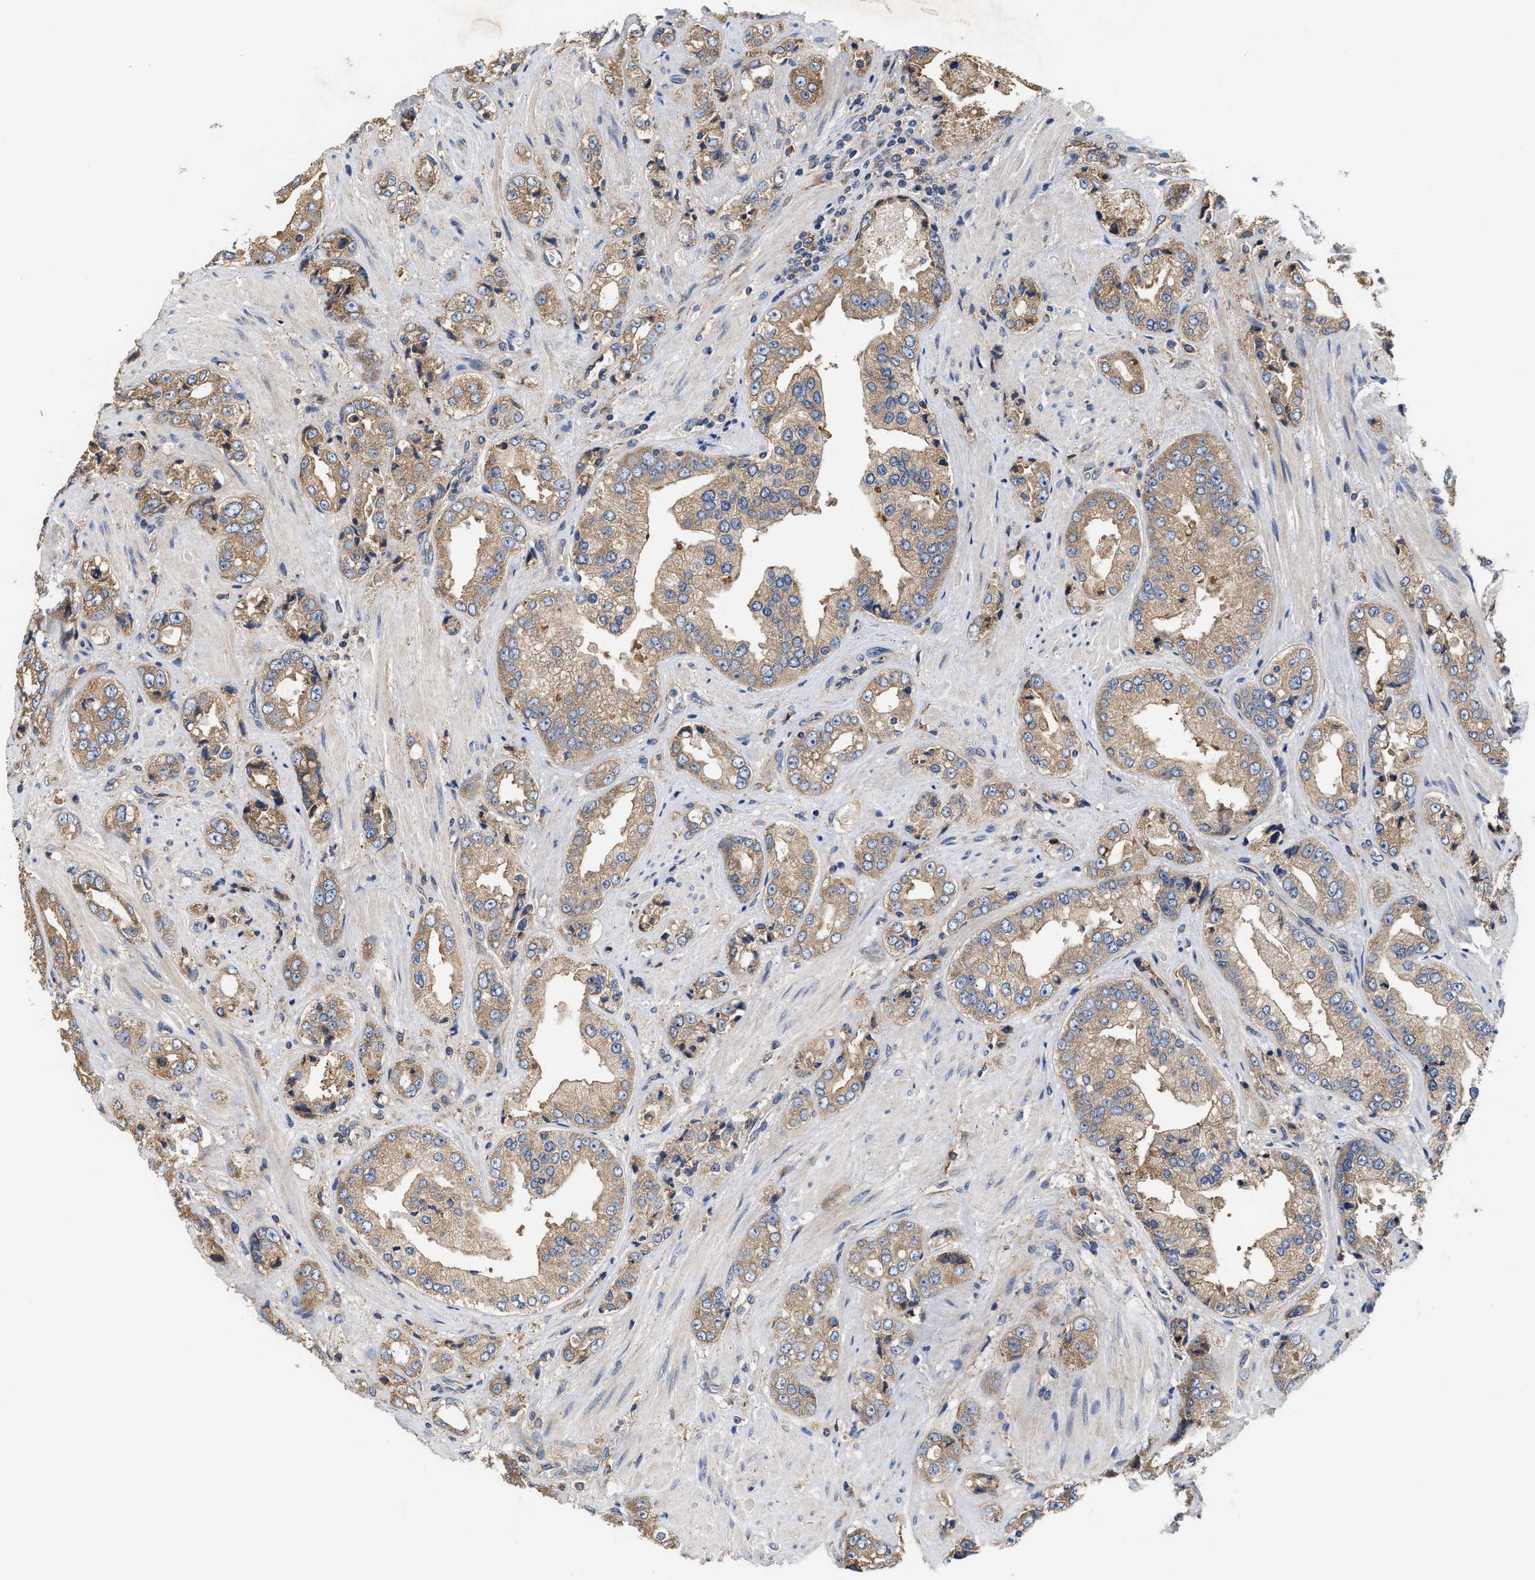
{"staining": {"intensity": "weak", "quantity": ">75%", "location": "cytoplasmic/membranous"}, "tissue": "prostate cancer", "cell_type": "Tumor cells", "image_type": "cancer", "snomed": [{"axis": "morphology", "description": "Adenocarcinoma, High grade"}, {"axis": "topography", "description": "Prostate"}], "caption": "Prostate cancer (adenocarcinoma (high-grade)) was stained to show a protein in brown. There is low levels of weak cytoplasmic/membranous staining in about >75% of tumor cells.", "gene": "KLB", "patient": {"sex": "male", "age": 61}}